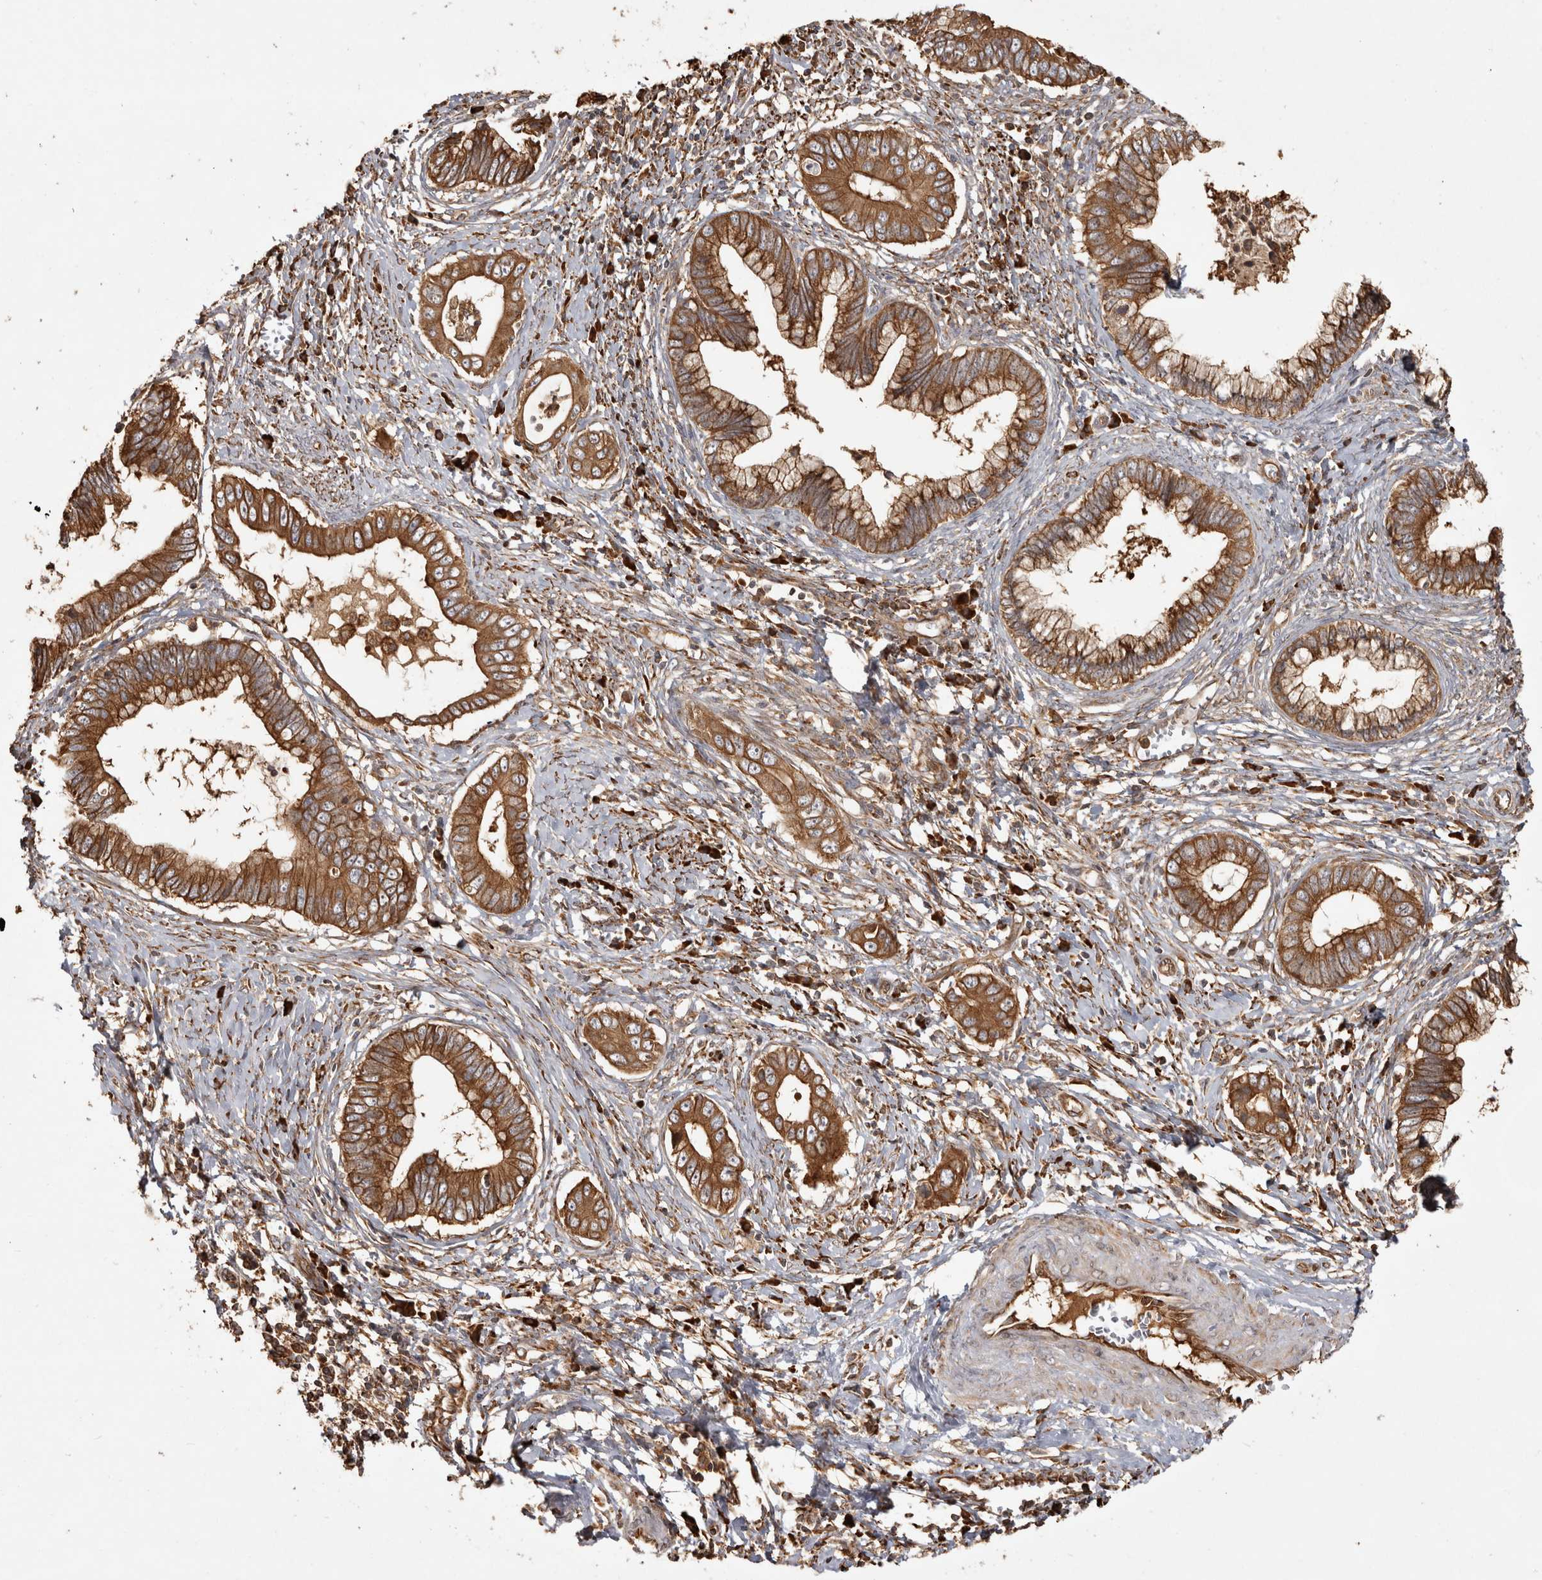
{"staining": {"intensity": "strong", "quantity": ">75%", "location": "cytoplasmic/membranous"}, "tissue": "cervical cancer", "cell_type": "Tumor cells", "image_type": "cancer", "snomed": [{"axis": "morphology", "description": "Adenocarcinoma, NOS"}, {"axis": "topography", "description": "Cervix"}], "caption": "Strong cytoplasmic/membranous staining for a protein is seen in approximately >75% of tumor cells of cervical adenocarcinoma using immunohistochemistry (IHC).", "gene": "CAMSAP2", "patient": {"sex": "female", "age": 44}}